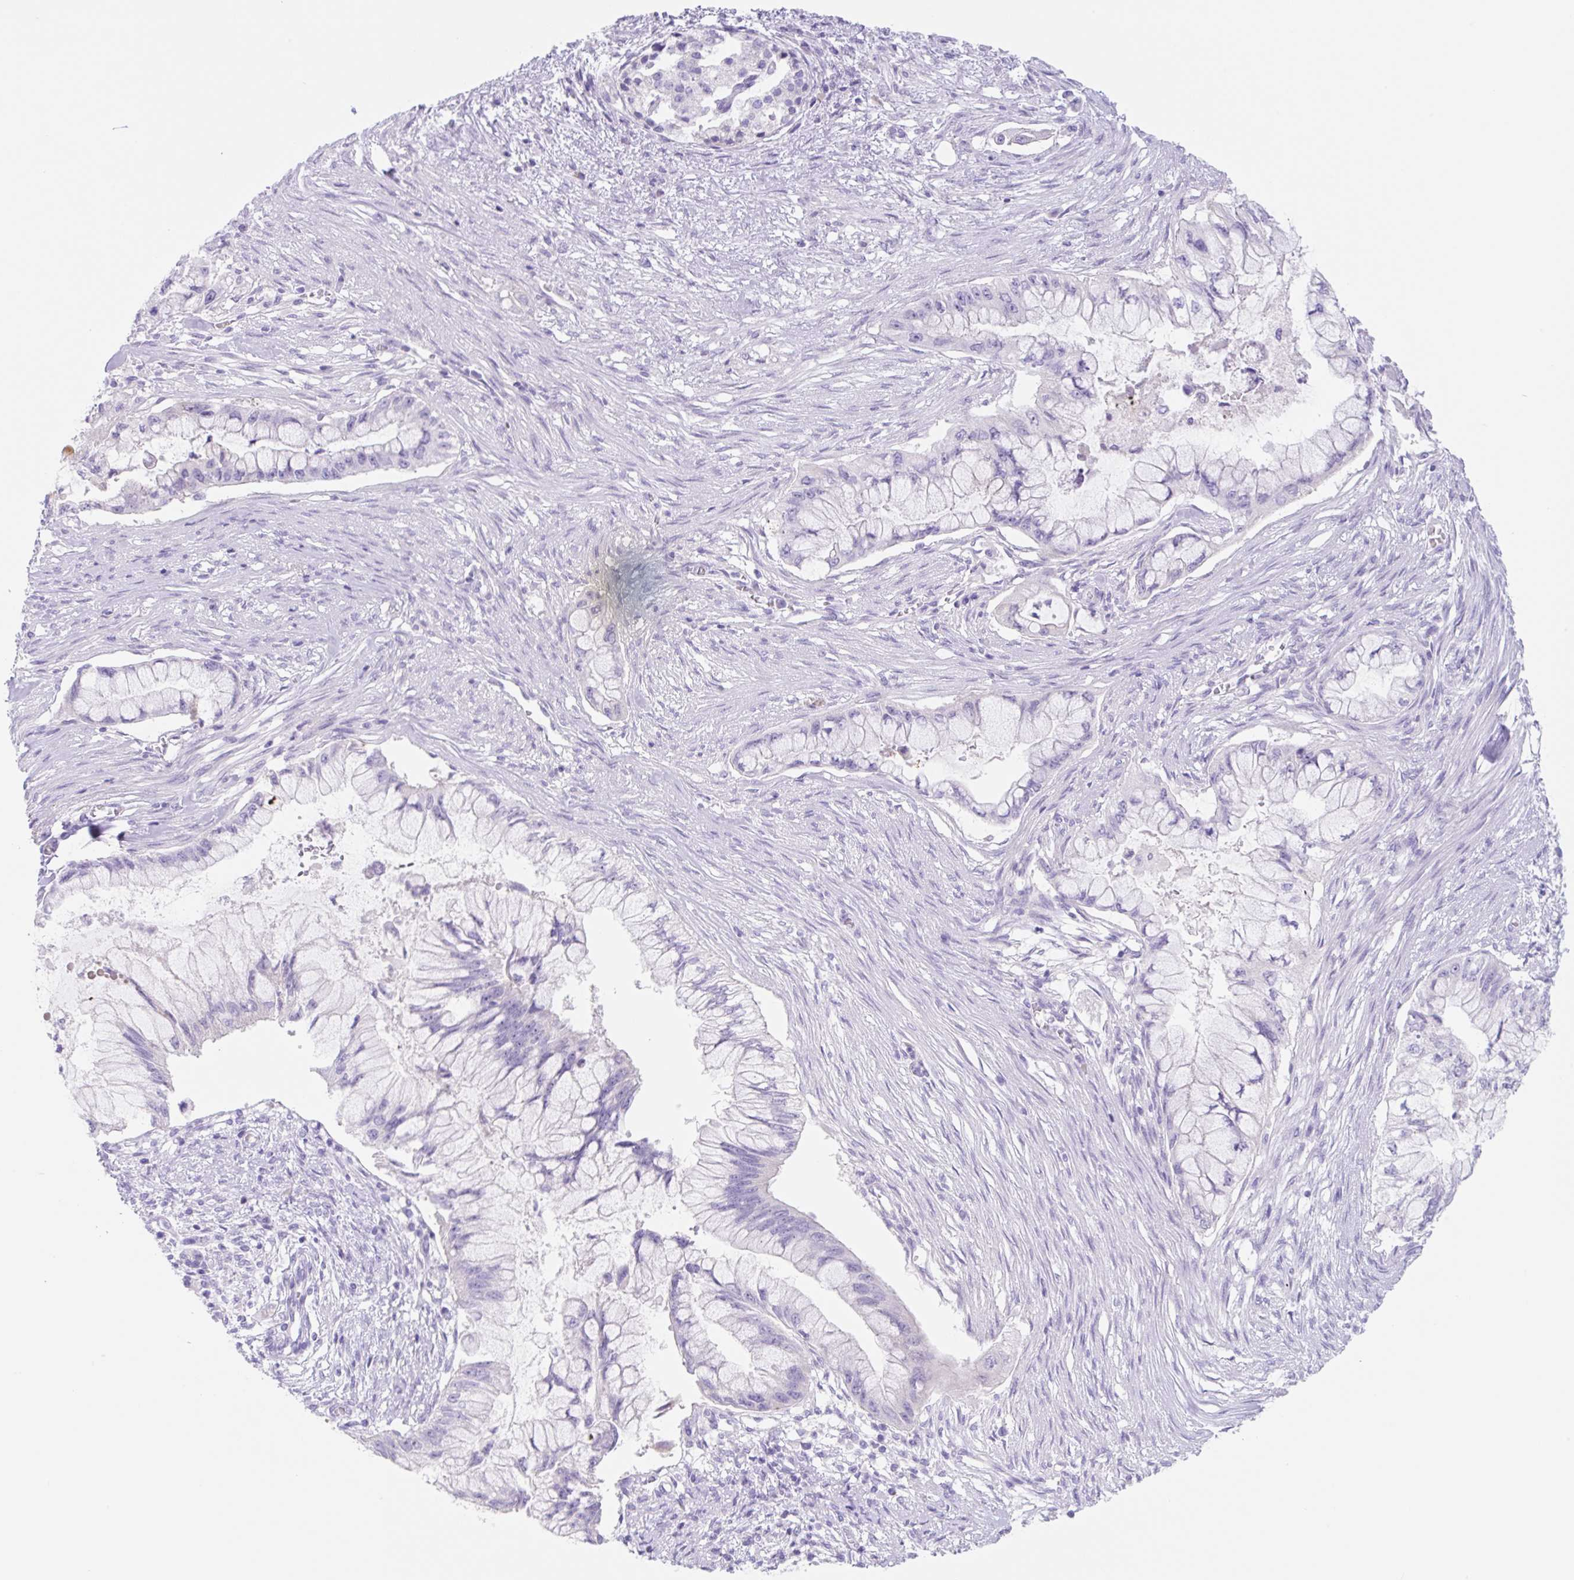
{"staining": {"intensity": "negative", "quantity": "none", "location": "none"}, "tissue": "pancreatic cancer", "cell_type": "Tumor cells", "image_type": "cancer", "snomed": [{"axis": "morphology", "description": "Adenocarcinoma, NOS"}, {"axis": "topography", "description": "Pancreas"}], "caption": "Human adenocarcinoma (pancreatic) stained for a protein using immunohistochemistry exhibits no positivity in tumor cells.", "gene": "KLK8", "patient": {"sex": "male", "age": 48}}